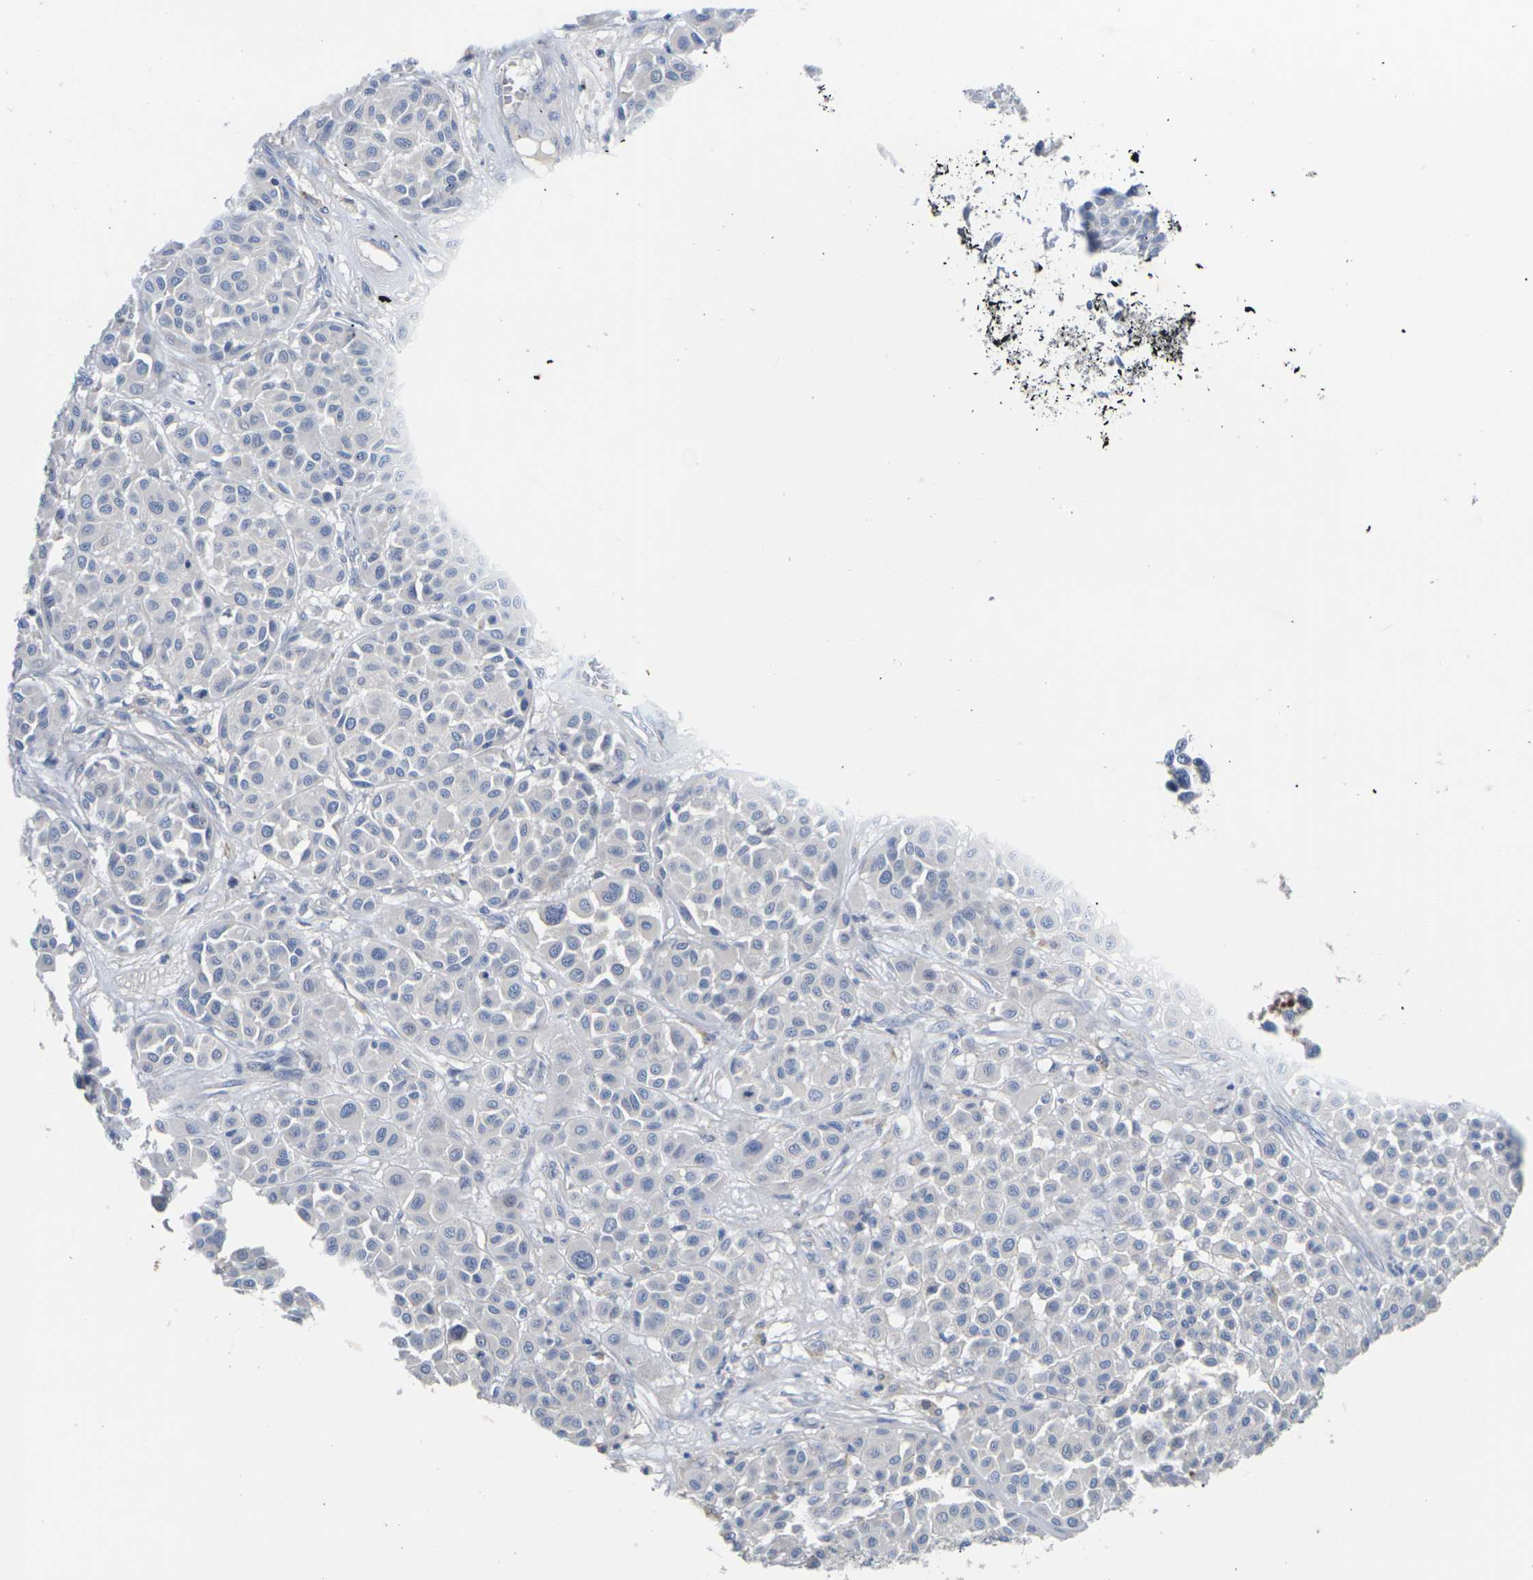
{"staining": {"intensity": "negative", "quantity": "none", "location": "none"}, "tissue": "melanoma", "cell_type": "Tumor cells", "image_type": "cancer", "snomed": [{"axis": "morphology", "description": "Malignant melanoma, Metastatic site"}, {"axis": "topography", "description": "Soft tissue"}], "caption": "Immunohistochemistry histopathology image of neoplastic tissue: human malignant melanoma (metastatic site) stained with DAB (3,3'-diaminobenzidine) shows no significant protein staining in tumor cells. (Stains: DAB (3,3'-diaminobenzidine) IHC with hematoxylin counter stain, Microscopy: brightfield microscopy at high magnification).", "gene": "TMCO4", "patient": {"sex": "male", "age": 41}}